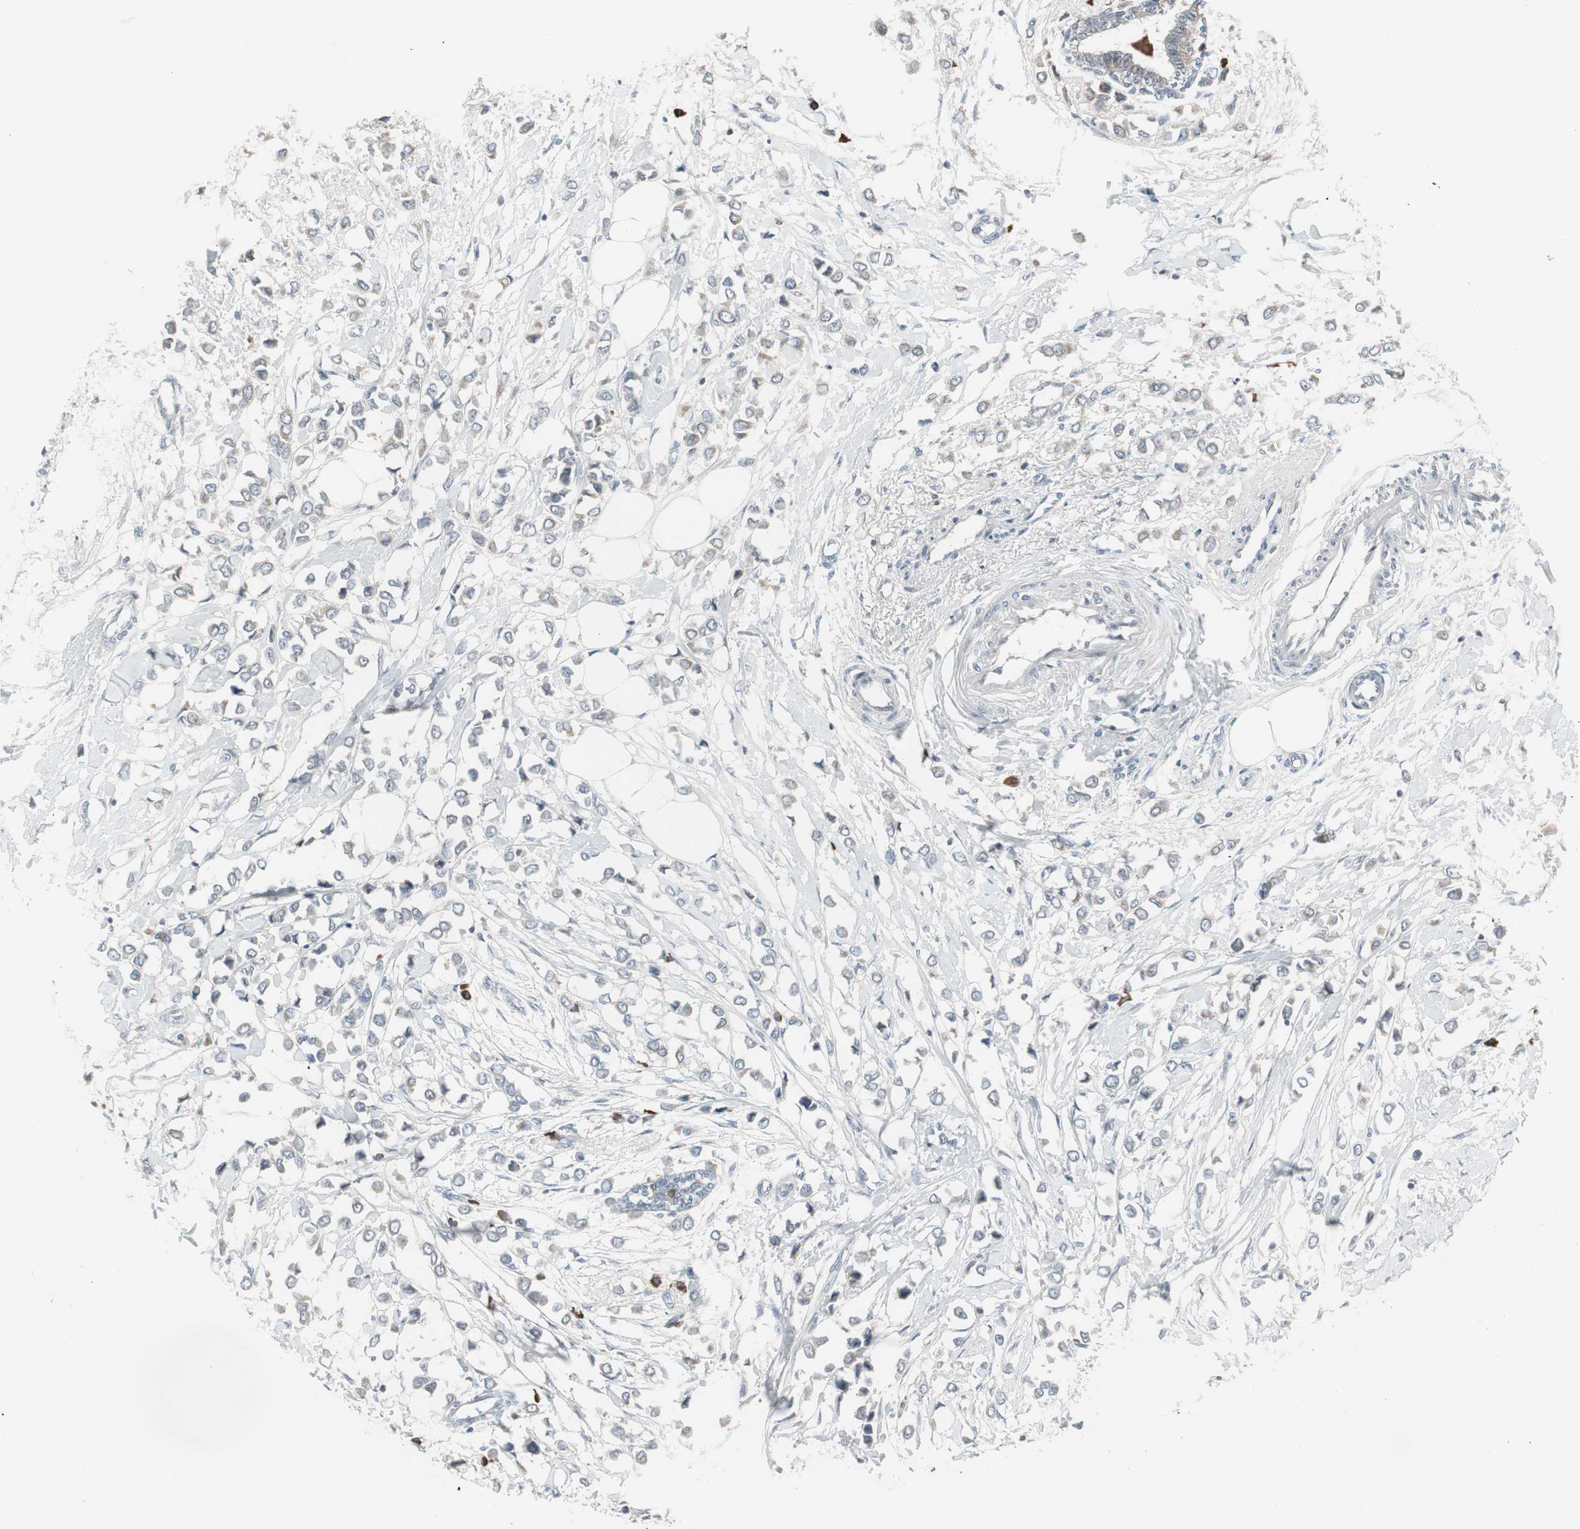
{"staining": {"intensity": "negative", "quantity": "none", "location": "none"}, "tissue": "breast cancer", "cell_type": "Tumor cells", "image_type": "cancer", "snomed": [{"axis": "morphology", "description": "Lobular carcinoma"}, {"axis": "topography", "description": "Breast"}], "caption": "This is an immunohistochemistry (IHC) micrograph of lobular carcinoma (breast). There is no expression in tumor cells.", "gene": "ZSCAN32", "patient": {"sex": "female", "age": 51}}